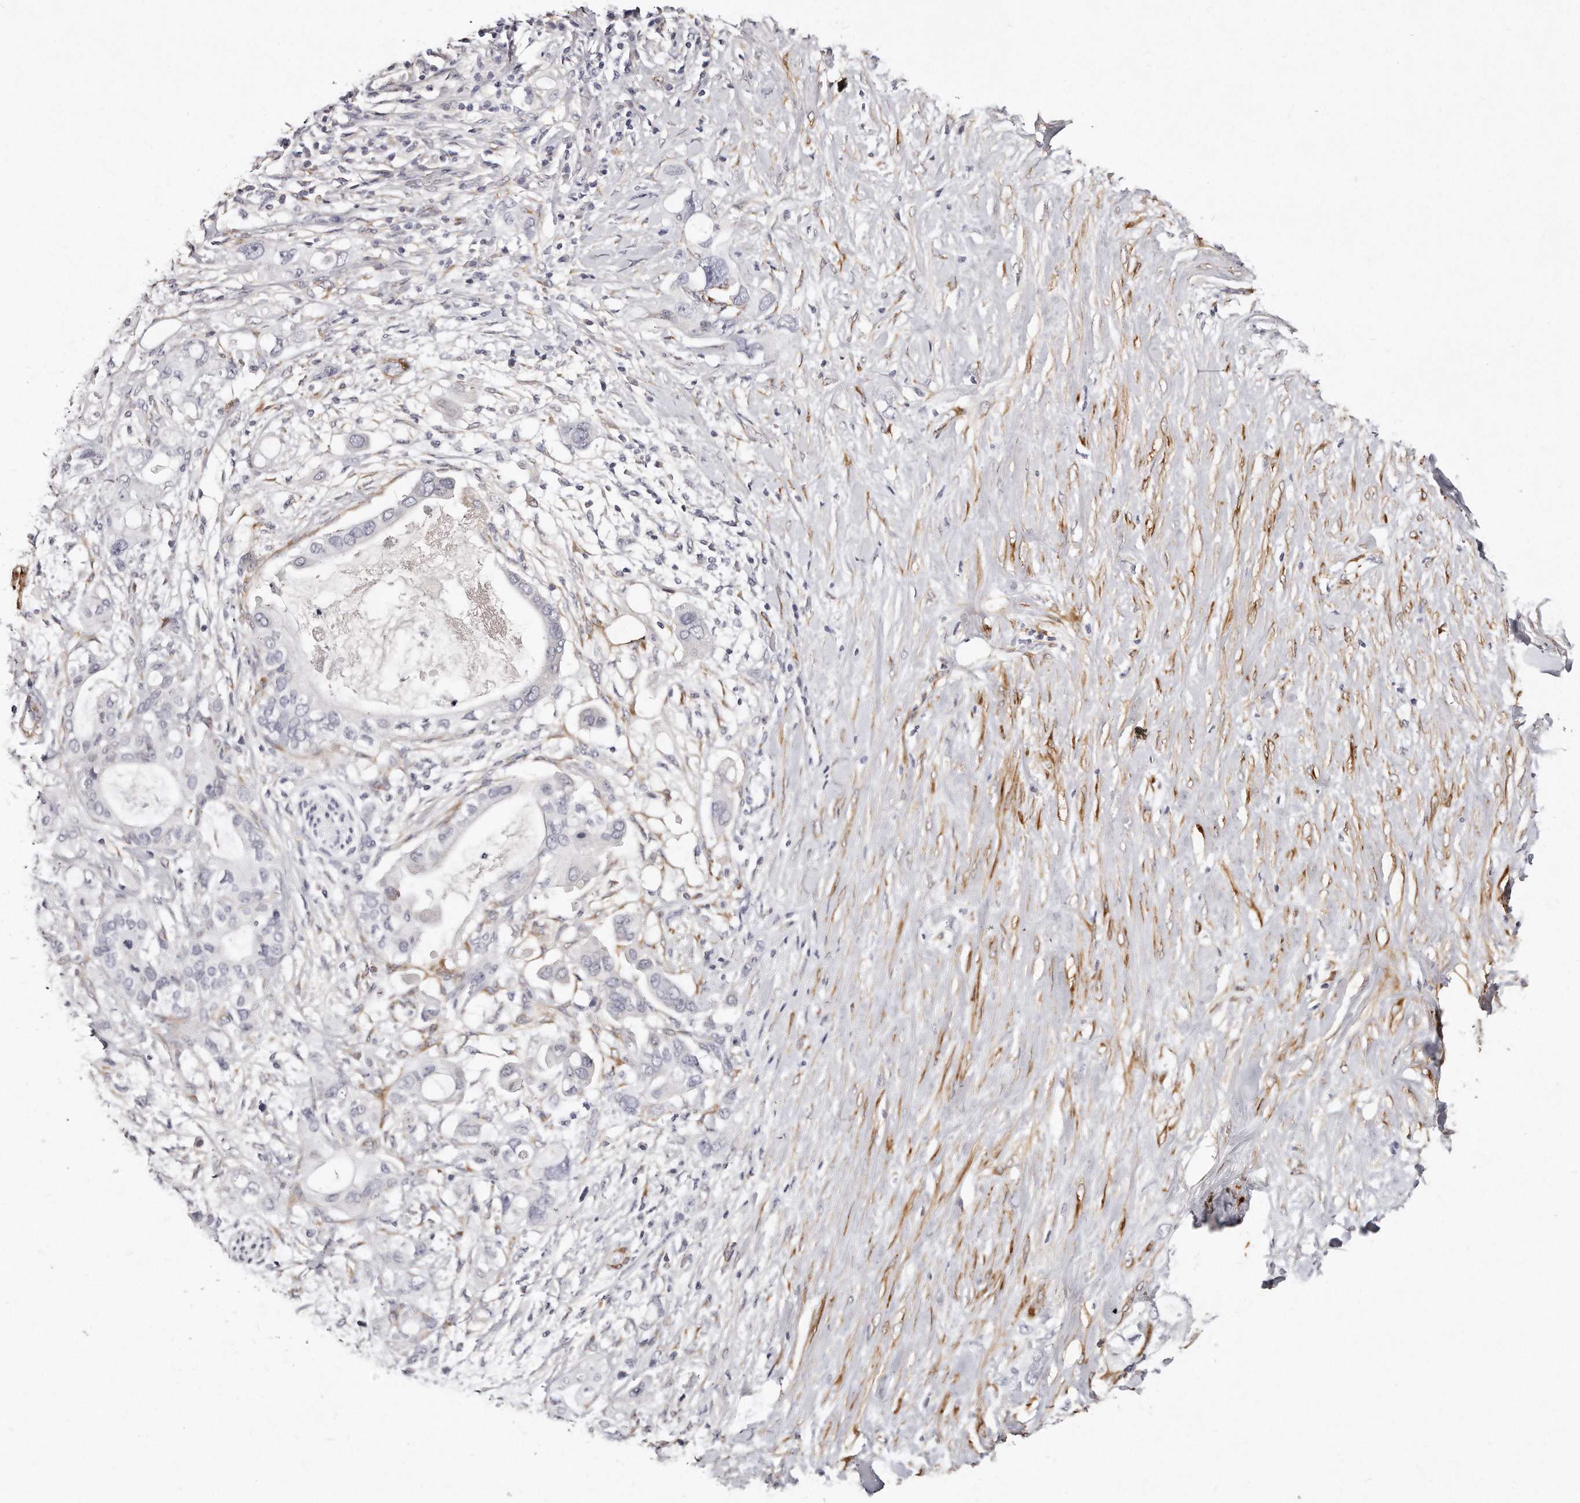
{"staining": {"intensity": "negative", "quantity": "none", "location": "none"}, "tissue": "pancreatic cancer", "cell_type": "Tumor cells", "image_type": "cancer", "snomed": [{"axis": "morphology", "description": "Adenocarcinoma, NOS"}, {"axis": "topography", "description": "Pancreas"}], "caption": "DAB immunohistochemical staining of adenocarcinoma (pancreatic) shows no significant positivity in tumor cells.", "gene": "LMOD1", "patient": {"sex": "female", "age": 56}}